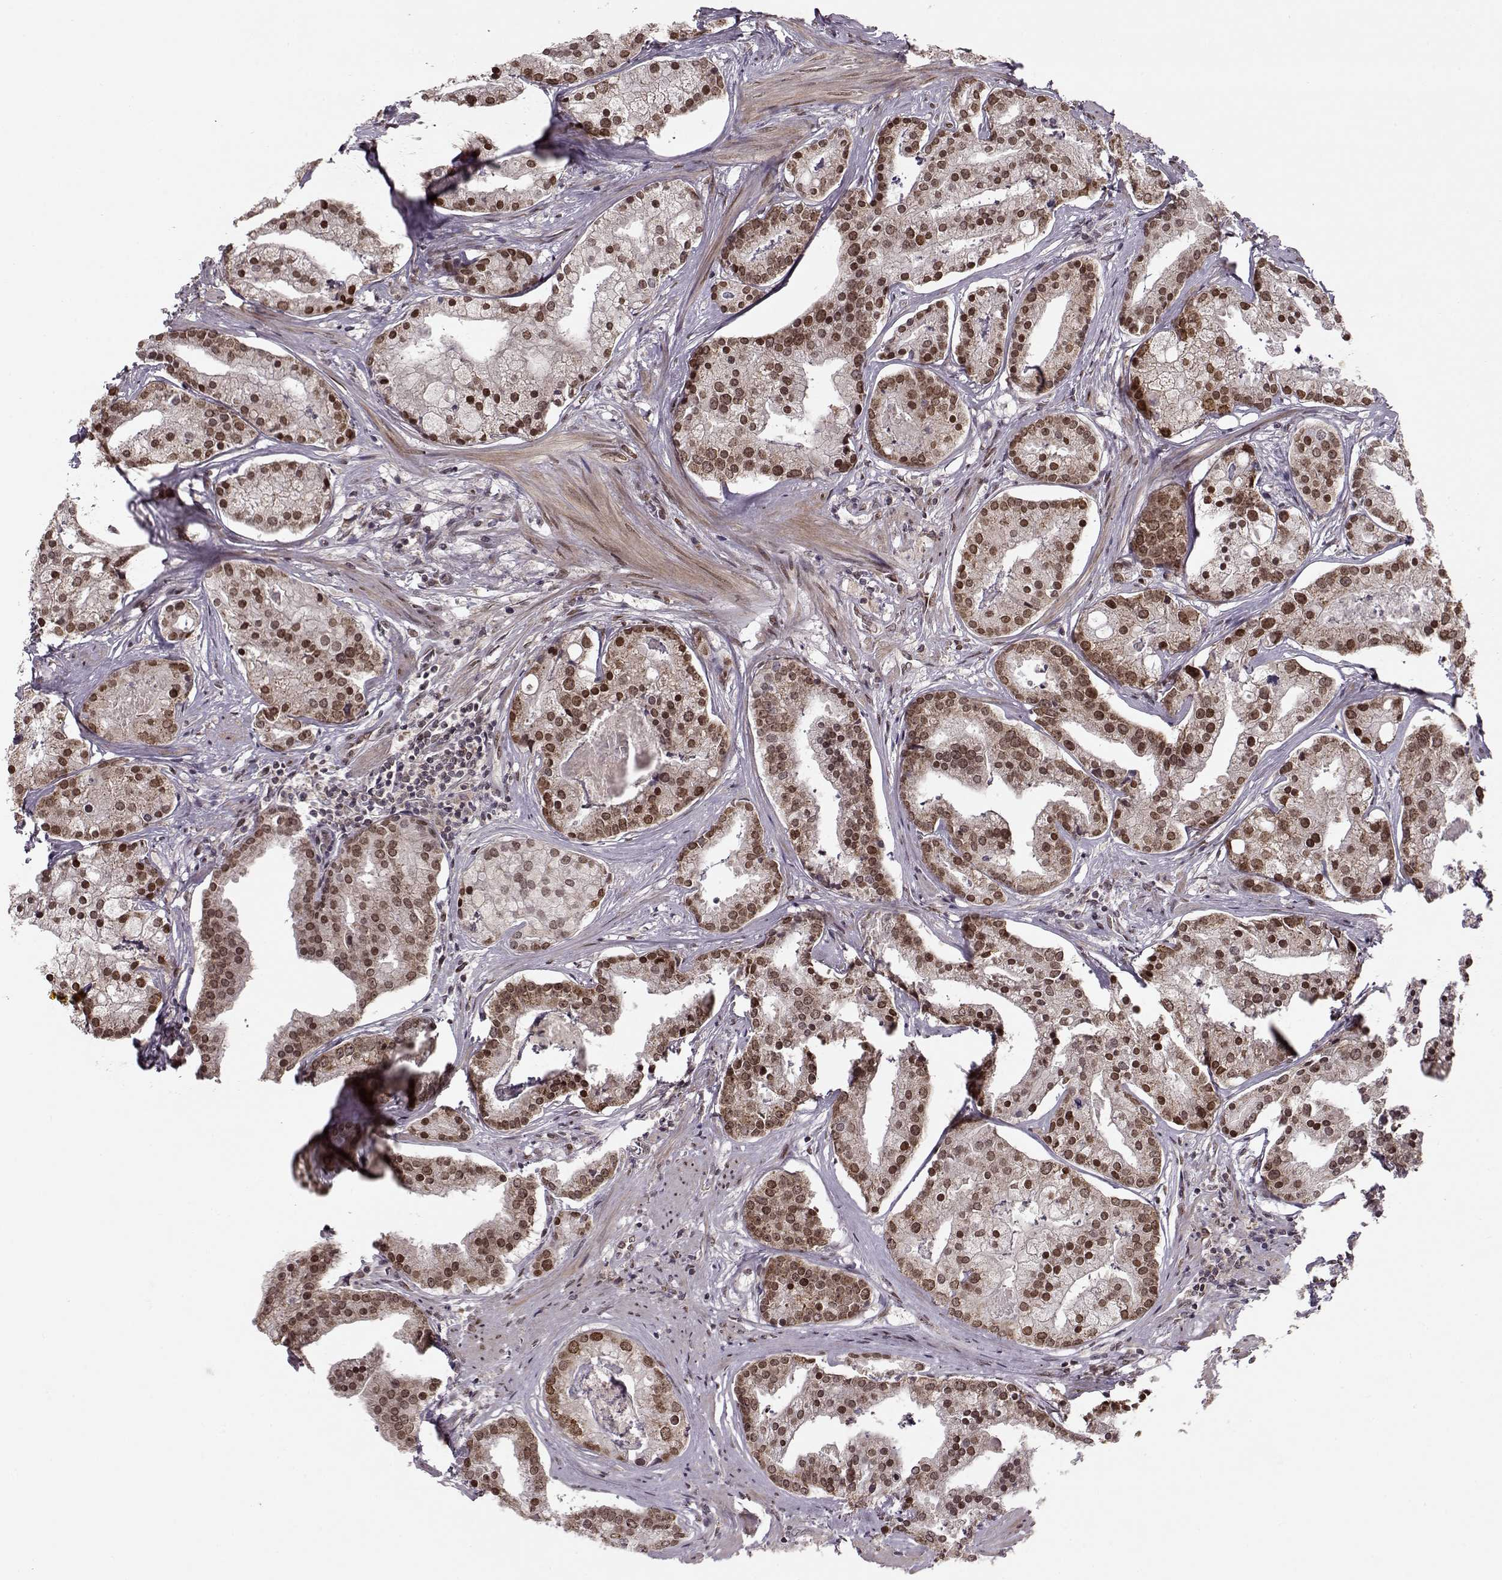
{"staining": {"intensity": "moderate", "quantity": ">75%", "location": "cytoplasmic/membranous,nuclear"}, "tissue": "prostate cancer", "cell_type": "Tumor cells", "image_type": "cancer", "snomed": [{"axis": "morphology", "description": "Adenocarcinoma, NOS"}, {"axis": "topography", "description": "Prostate and seminal vesicle, NOS"}, {"axis": "topography", "description": "Prostate"}], "caption": "Protein staining displays moderate cytoplasmic/membranous and nuclear staining in about >75% of tumor cells in prostate cancer (adenocarcinoma).", "gene": "RAI1", "patient": {"sex": "male", "age": 44}}